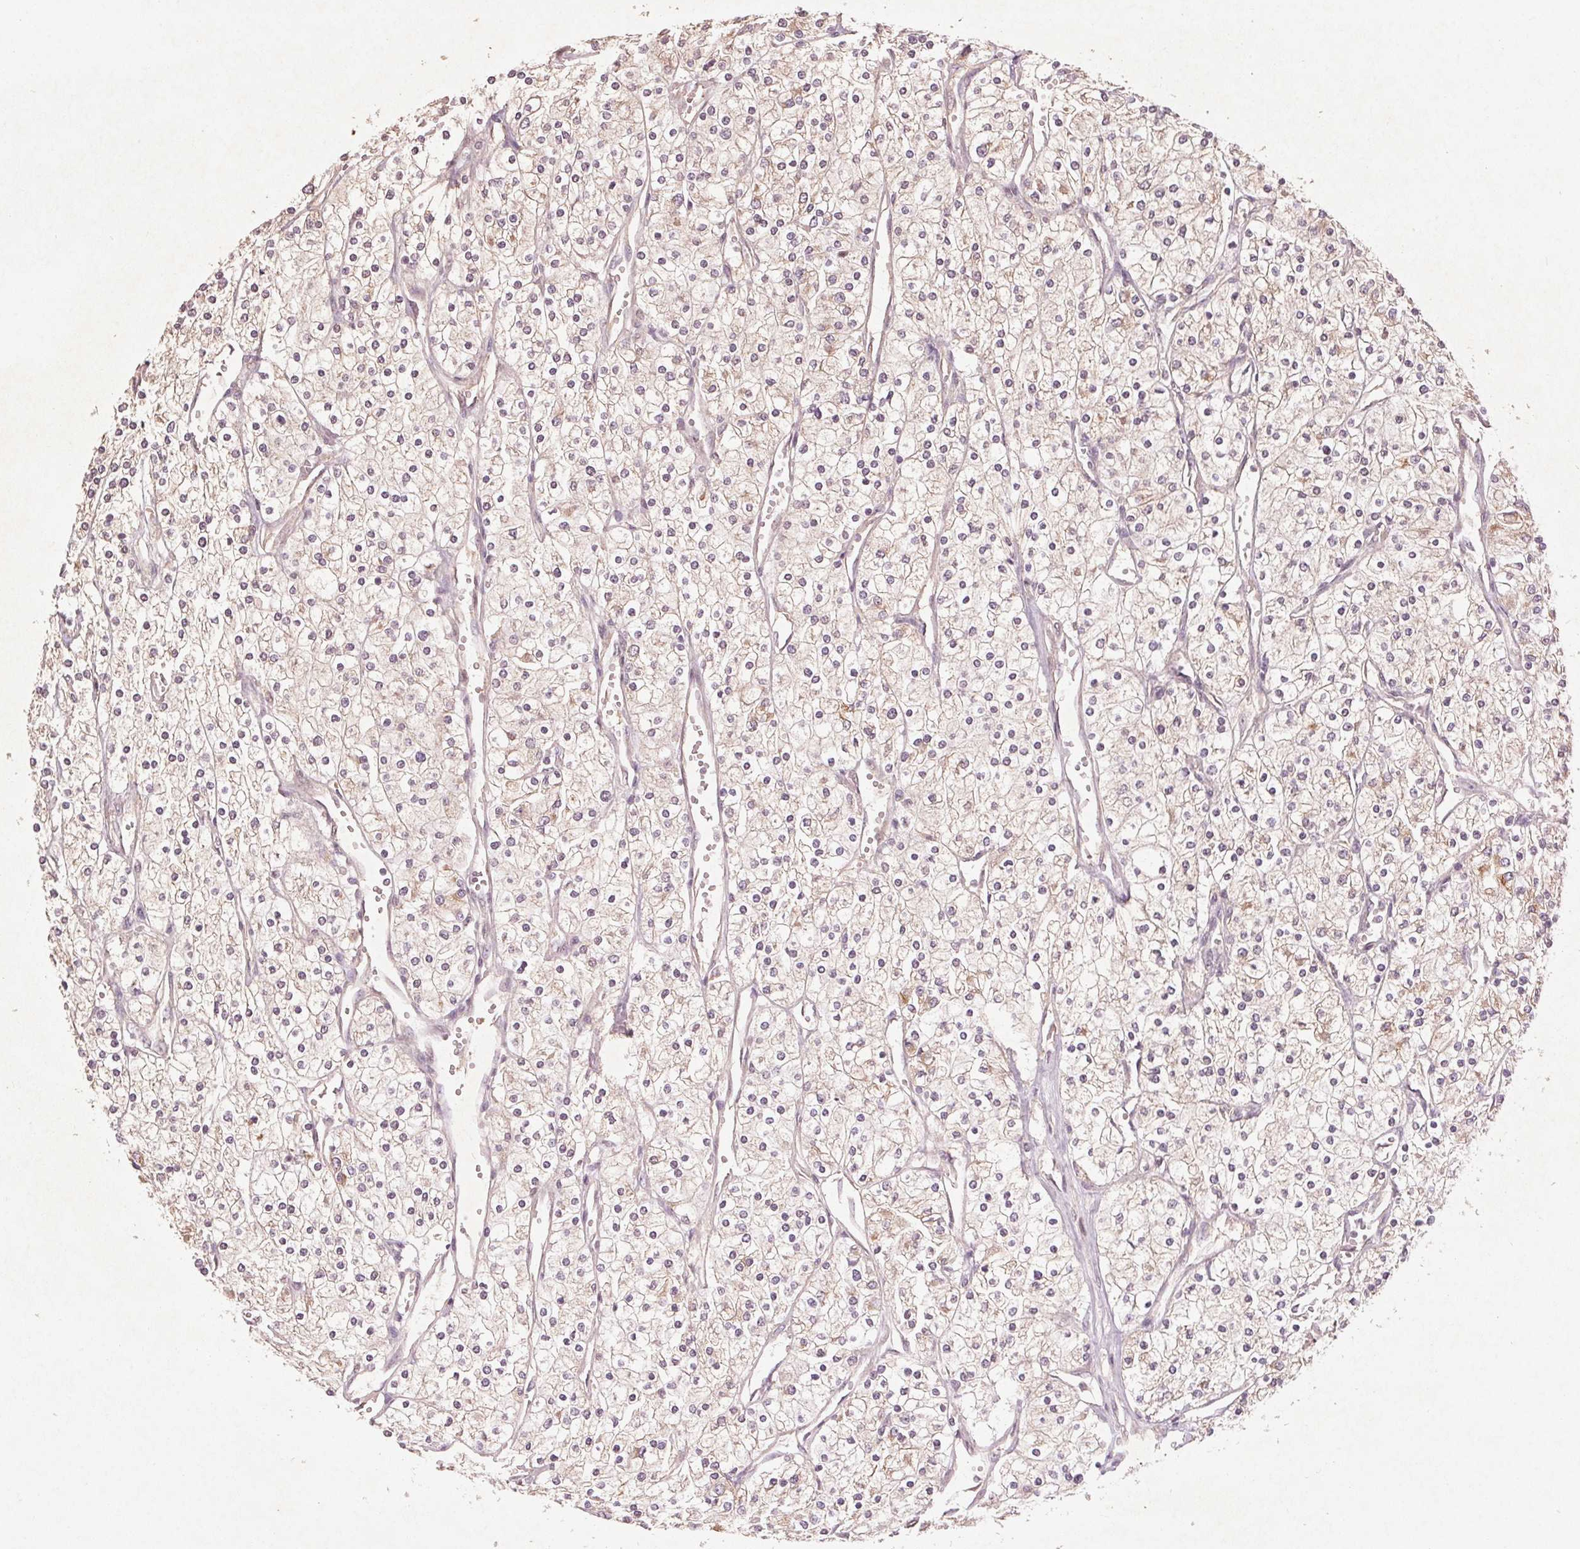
{"staining": {"intensity": "weak", "quantity": "<25%", "location": "cytoplasmic/membranous"}, "tissue": "renal cancer", "cell_type": "Tumor cells", "image_type": "cancer", "snomed": [{"axis": "morphology", "description": "Adenocarcinoma, NOS"}, {"axis": "topography", "description": "Kidney"}], "caption": "There is no significant expression in tumor cells of adenocarcinoma (renal).", "gene": "SMLR1", "patient": {"sex": "male", "age": 80}}